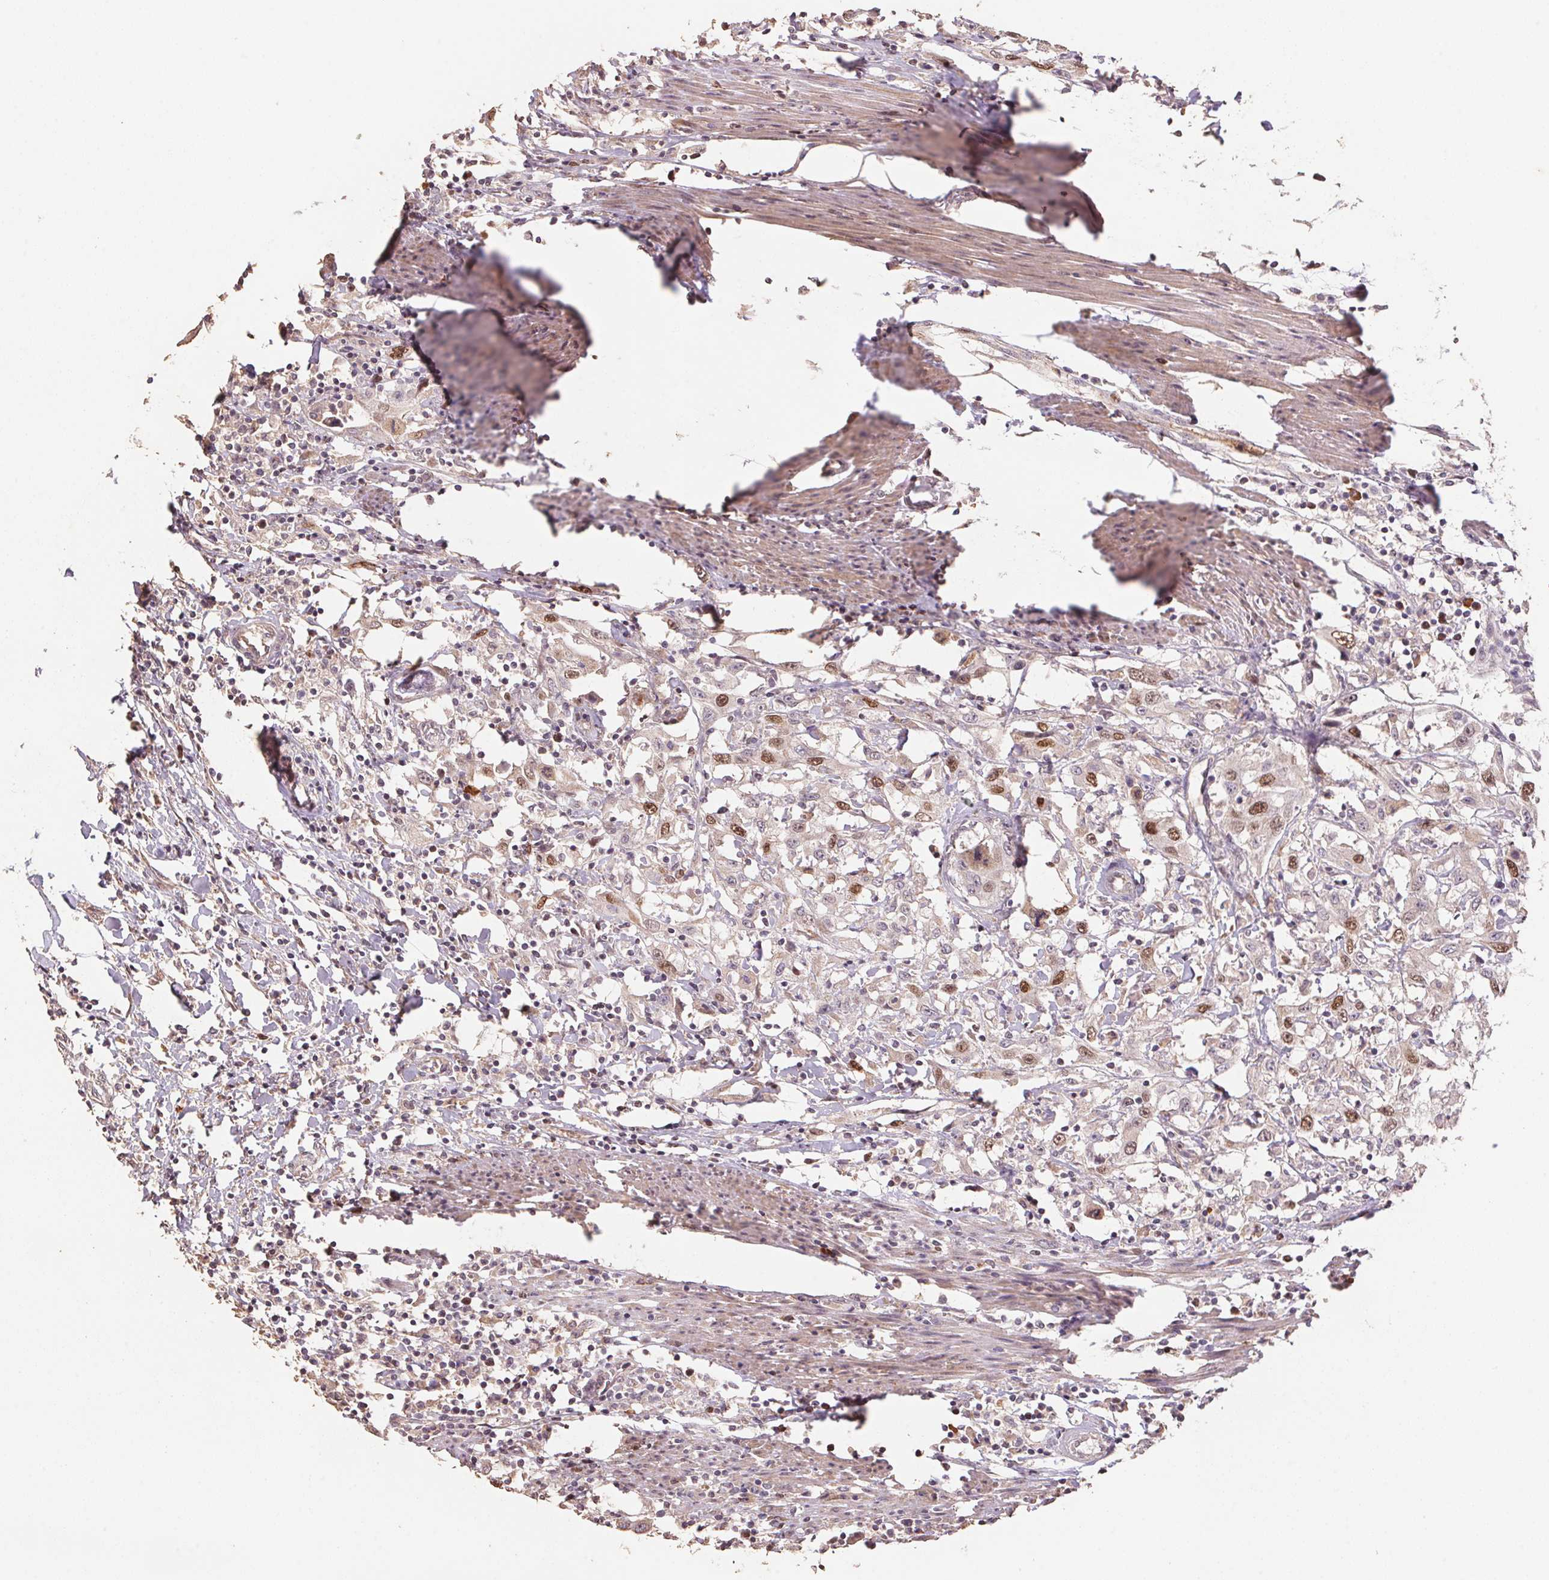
{"staining": {"intensity": "moderate", "quantity": ">75%", "location": "nuclear"}, "tissue": "urothelial cancer", "cell_type": "Tumor cells", "image_type": "cancer", "snomed": [{"axis": "morphology", "description": "Urothelial carcinoma, High grade"}, {"axis": "topography", "description": "Urinary bladder"}], "caption": "This is a photomicrograph of immunohistochemistry (IHC) staining of urothelial carcinoma (high-grade), which shows moderate positivity in the nuclear of tumor cells.", "gene": "CENPF", "patient": {"sex": "male", "age": 61}}